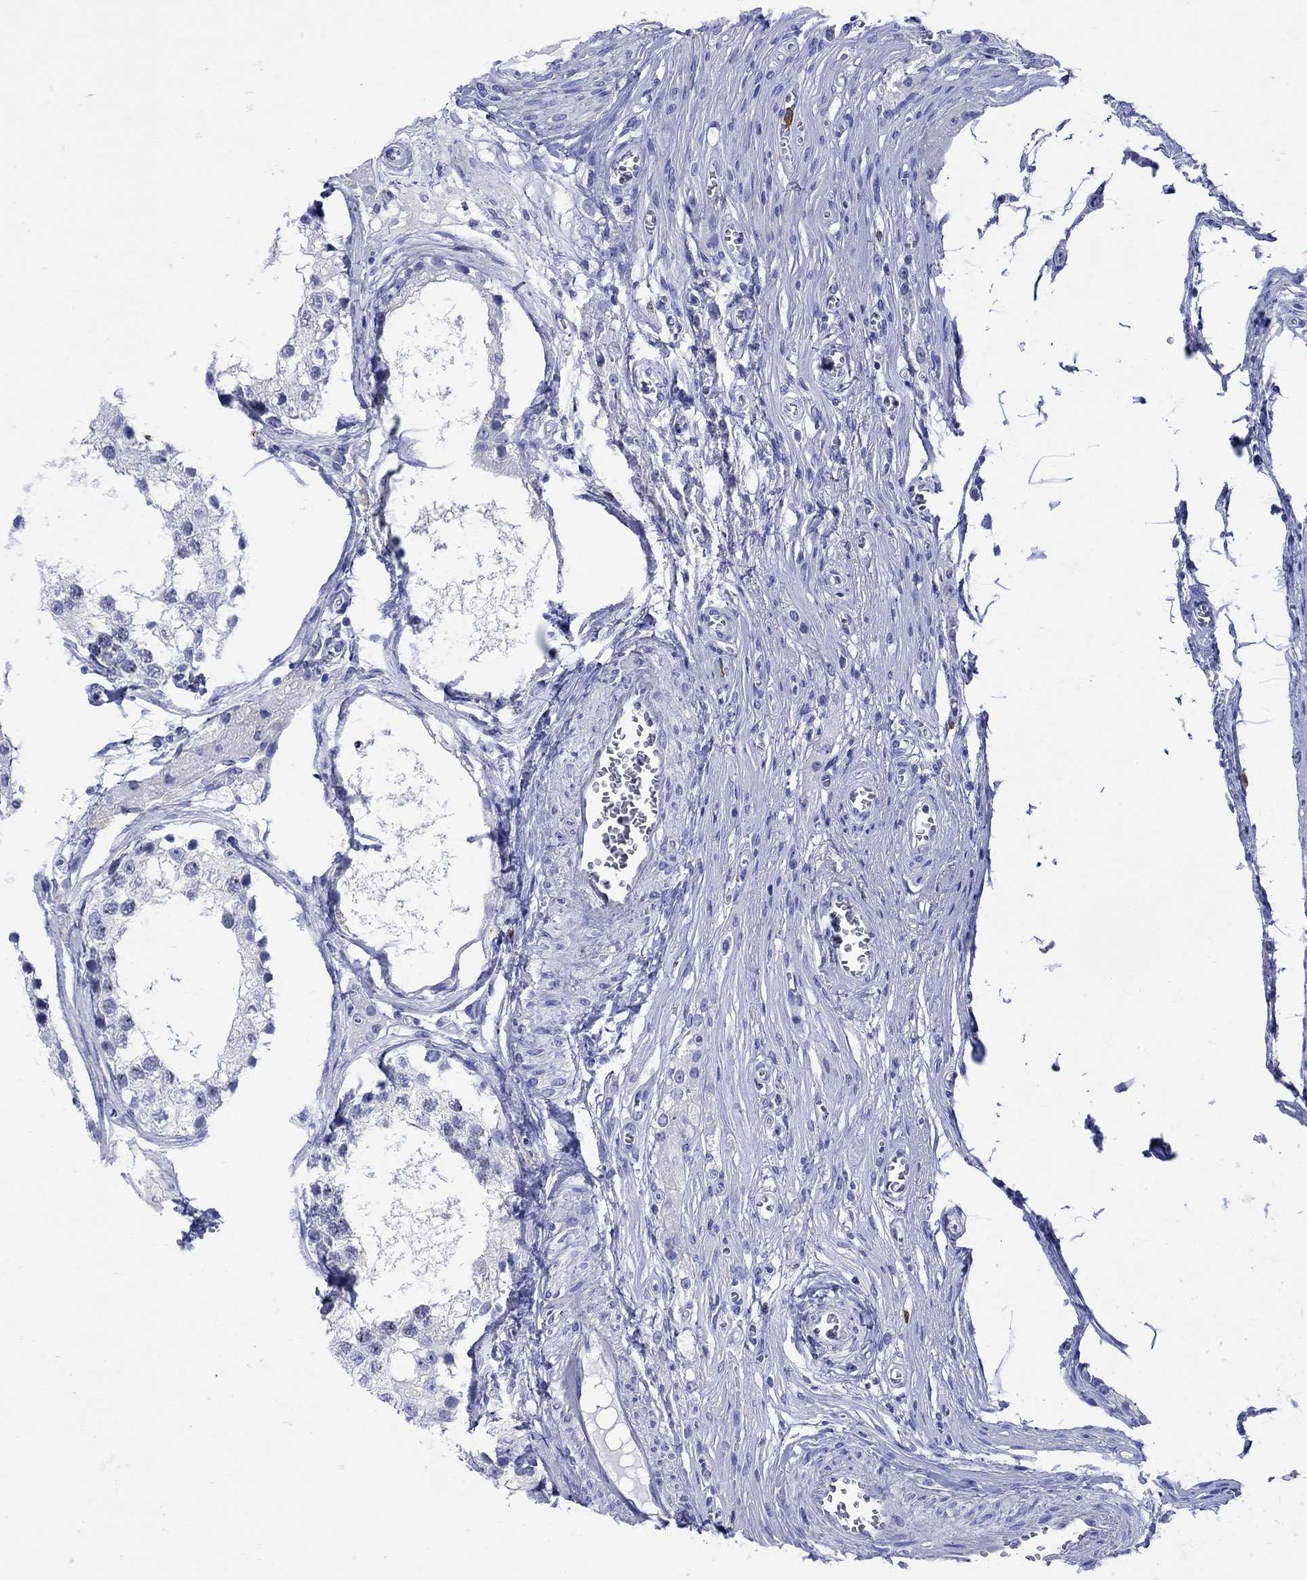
{"staining": {"intensity": "negative", "quantity": "none", "location": "none"}, "tissue": "testis", "cell_type": "Cells in seminiferous ducts", "image_type": "normal", "snomed": [{"axis": "morphology", "description": "Normal tissue, NOS"}, {"axis": "morphology", "description": "Seminoma, NOS"}, {"axis": "topography", "description": "Testis"}], "caption": "The histopathology image reveals no significant expression in cells in seminiferous ducts of testis. (IHC, brightfield microscopy, high magnification).", "gene": "LINGO3", "patient": {"sex": "male", "age": 65}}